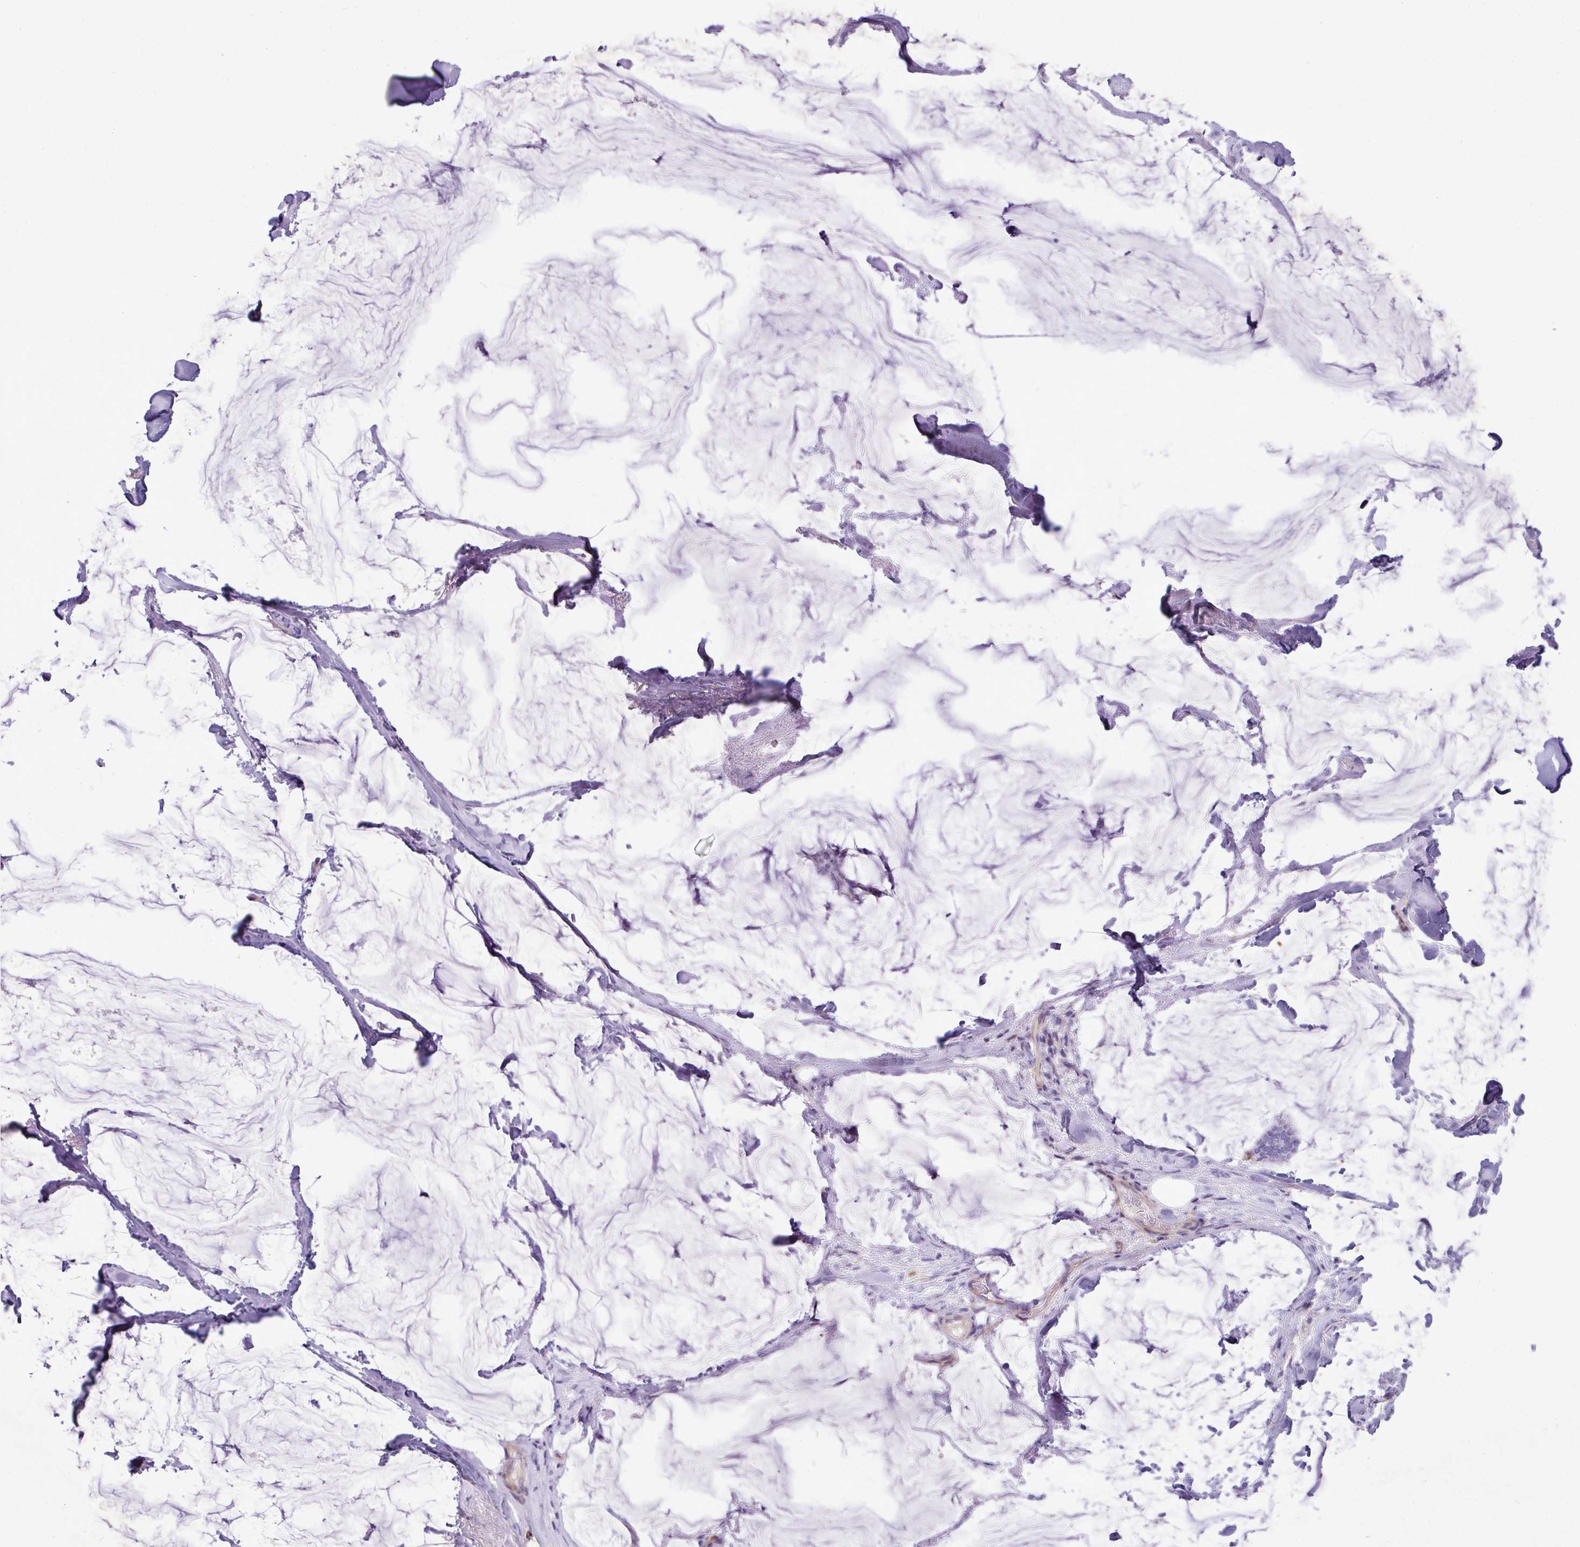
{"staining": {"intensity": "negative", "quantity": "none", "location": "none"}, "tissue": "breast cancer", "cell_type": "Tumor cells", "image_type": "cancer", "snomed": [{"axis": "morphology", "description": "Duct carcinoma"}, {"axis": "topography", "description": "Breast"}], "caption": "DAB immunohistochemical staining of human infiltrating ductal carcinoma (breast) displays no significant staining in tumor cells.", "gene": "KIRREL3", "patient": {"sex": "female", "age": 93}}